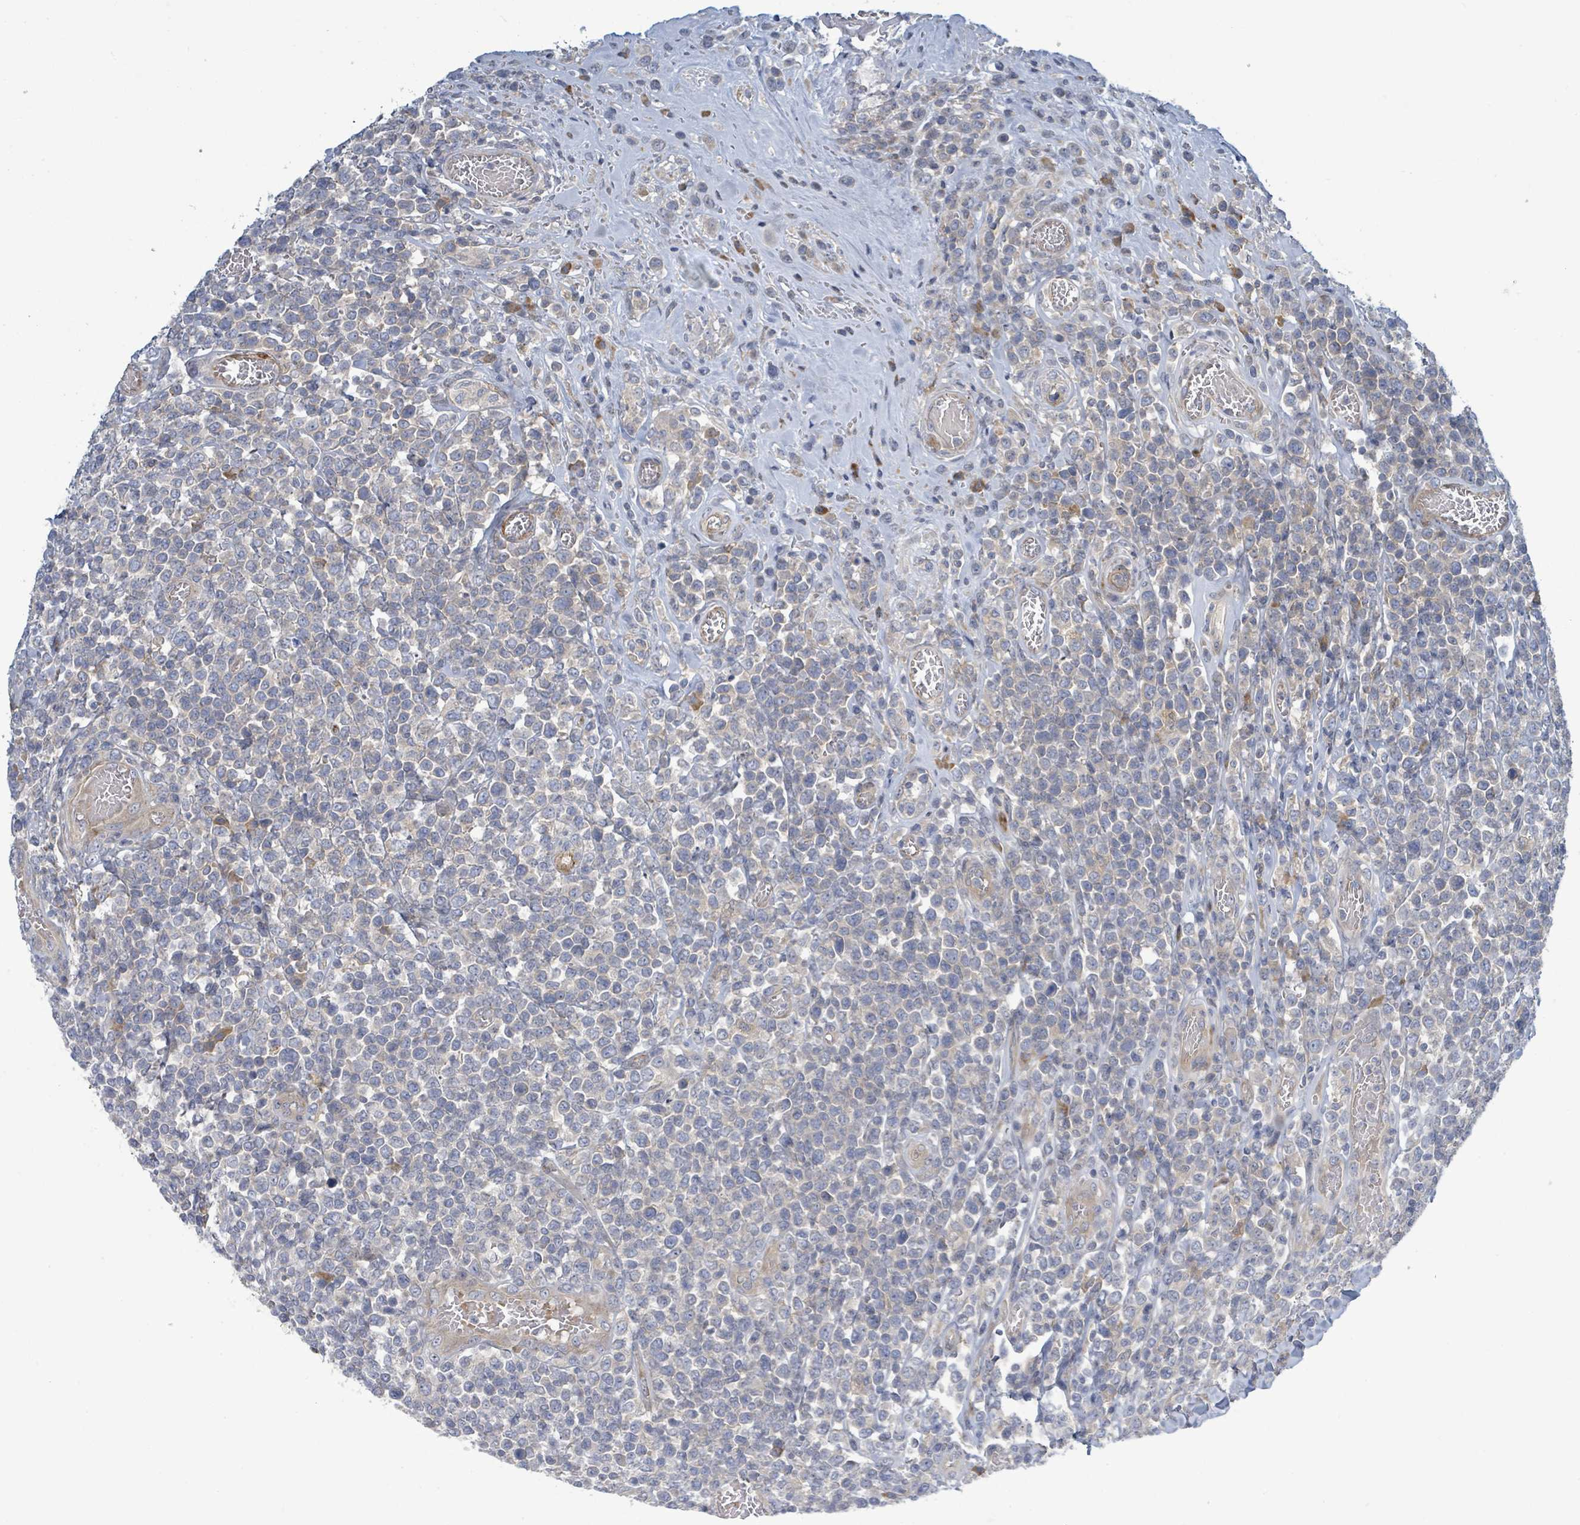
{"staining": {"intensity": "negative", "quantity": "none", "location": "none"}, "tissue": "lymphoma", "cell_type": "Tumor cells", "image_type": "cancer", "snomed": [{"axis": "morphology", "description": "Malignant lymphoma, non-Hodgkin's type, High grade"}, {"axis": "topography", "description": "Soft tissue"}], "caption": "Immunohistochemical staining of human lymphoma reveals no significant expression in tumor cells.", "gene": "CFAP210", "patient": {"sex": "female", "age": 56}}